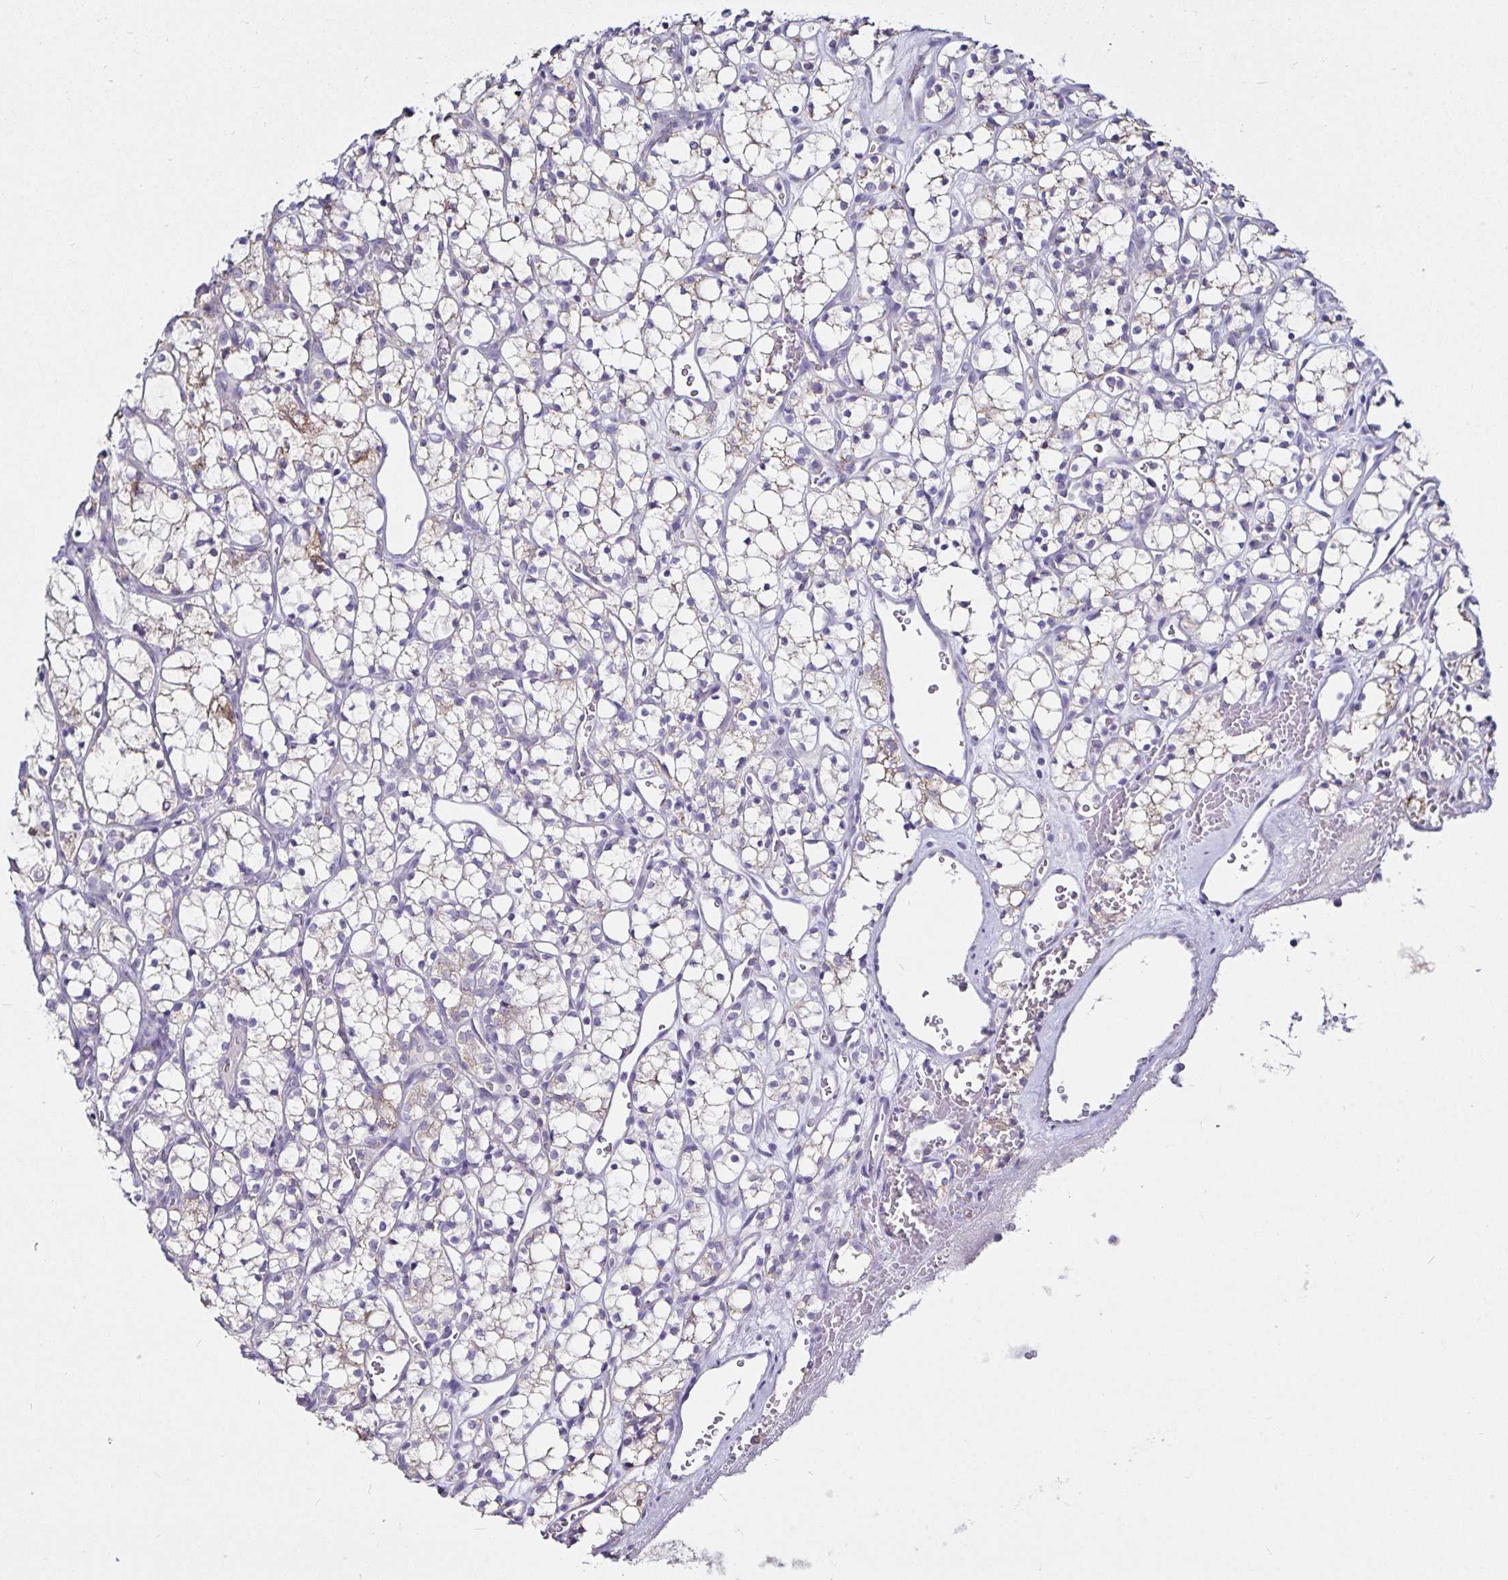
{"staining": {"intensity": "weak", "quantity": "25%-75%", "location": "cytoplasmic/membranous"}, "tissue": "renal cancer", "cell_type": "Tumor cells", "image_type": "cancer", "snomed": [{"axis": "morphology", "description": "Adenocarcinoma, NOS"}, {"axis": "topography", "description": "Kidney"}], "caption": "The image demonstrates immunohistochemical staining of adenocarcinoma (renal). There is weak cytoplasmic/membranous expression is present in about 25%-75% of tumor cells.", "gene": "PGAM2", "patient": {"sex": "female", "age": 69}}